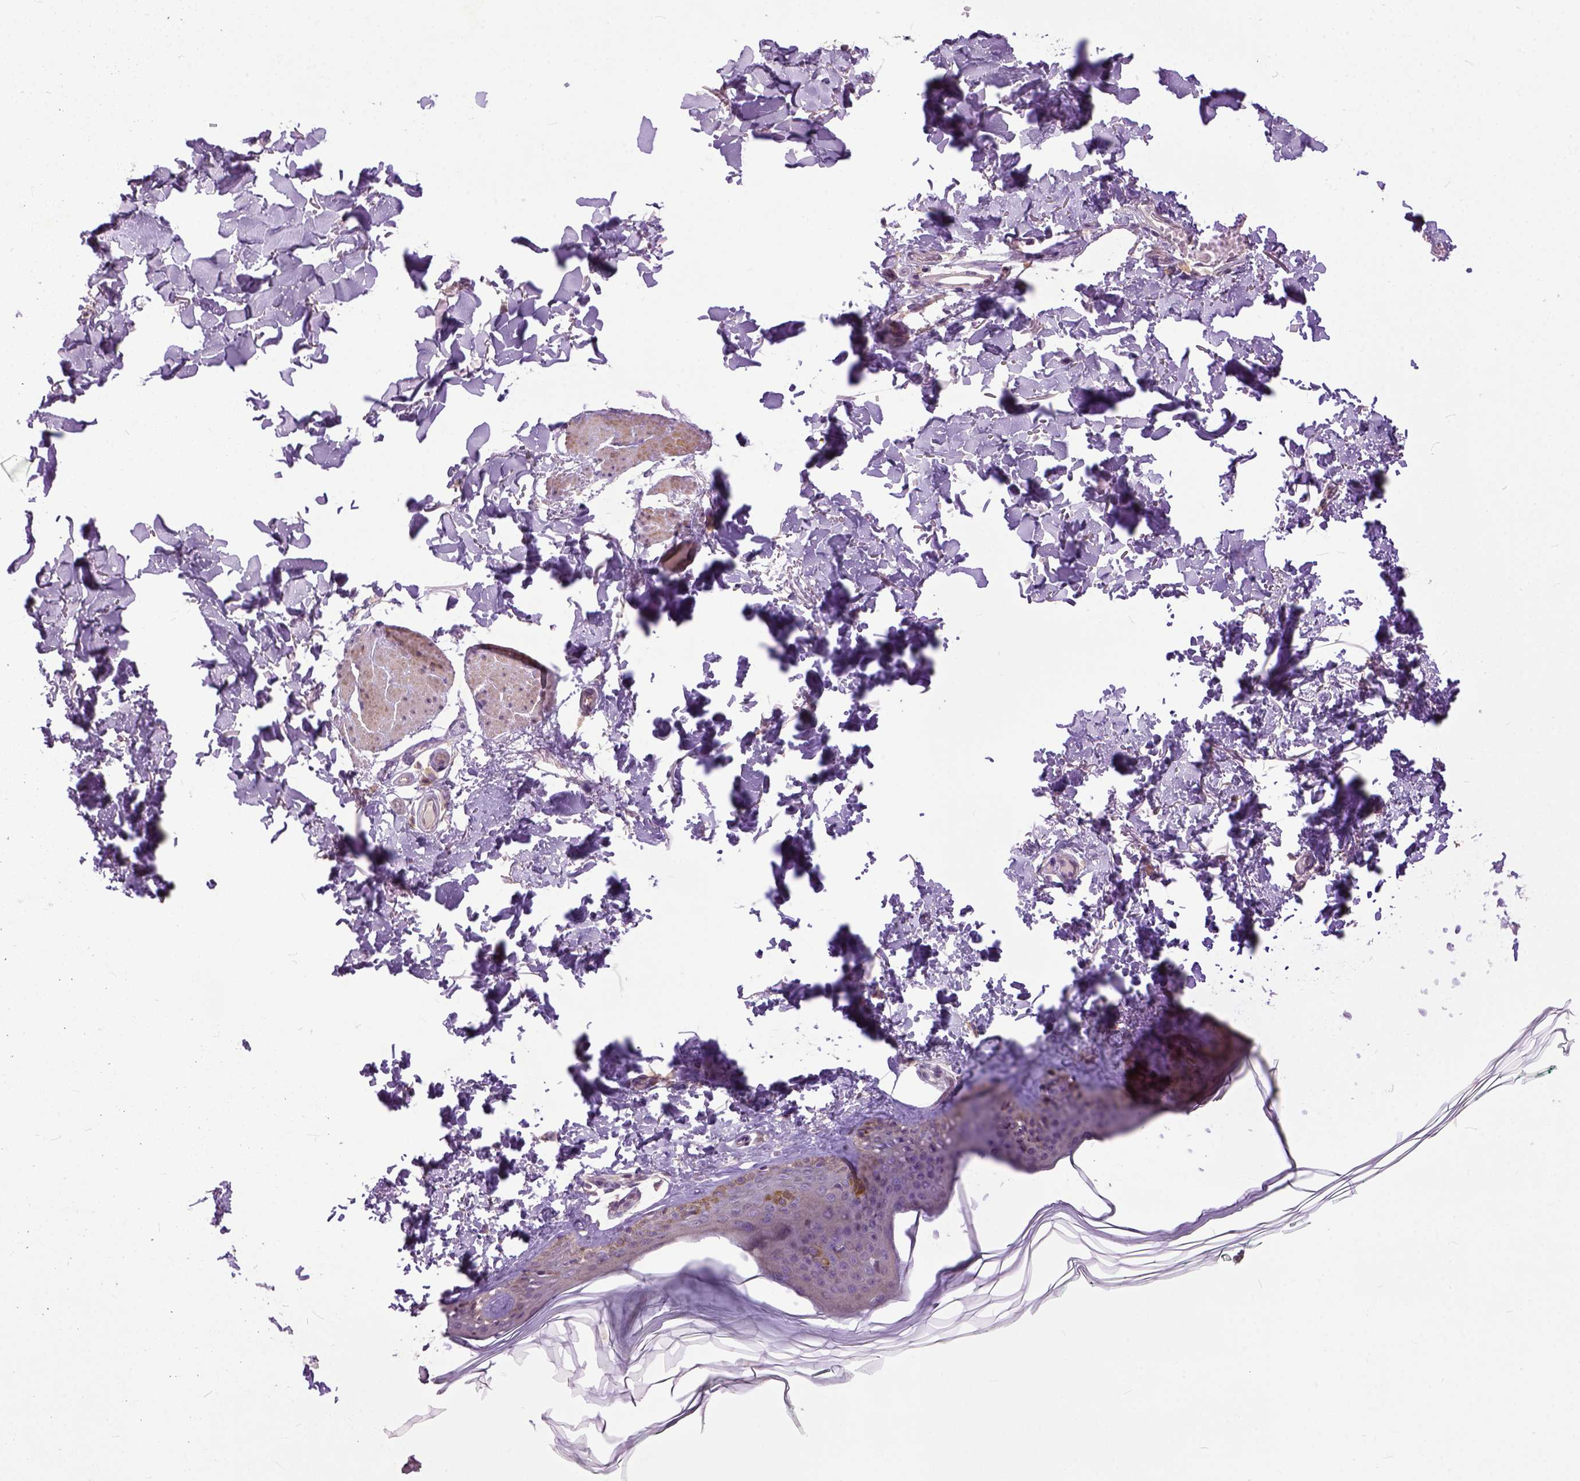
{"staining": {"intensity": "negative", "quantity": "none", "location": "none"}, "tissue": "skin", "cell_type": "Fibroblasts", "image_type": "normal", "snomed": [{"axis": "morphology", "description": "Normal tissue, NOS"}, {"axis": "topography", "description": "Skin"}, {"axis": "topography", "description": "Peripheral nerve tissue"}], "caption": "High magnification brightfield microscopy of normal skin stained with DAB (brown) and counterstained with hematoxylin (blue): fibroblasts show no significant expression.", "gene": "CPNE1", "patient": {"sex": "female", "age": 45}}